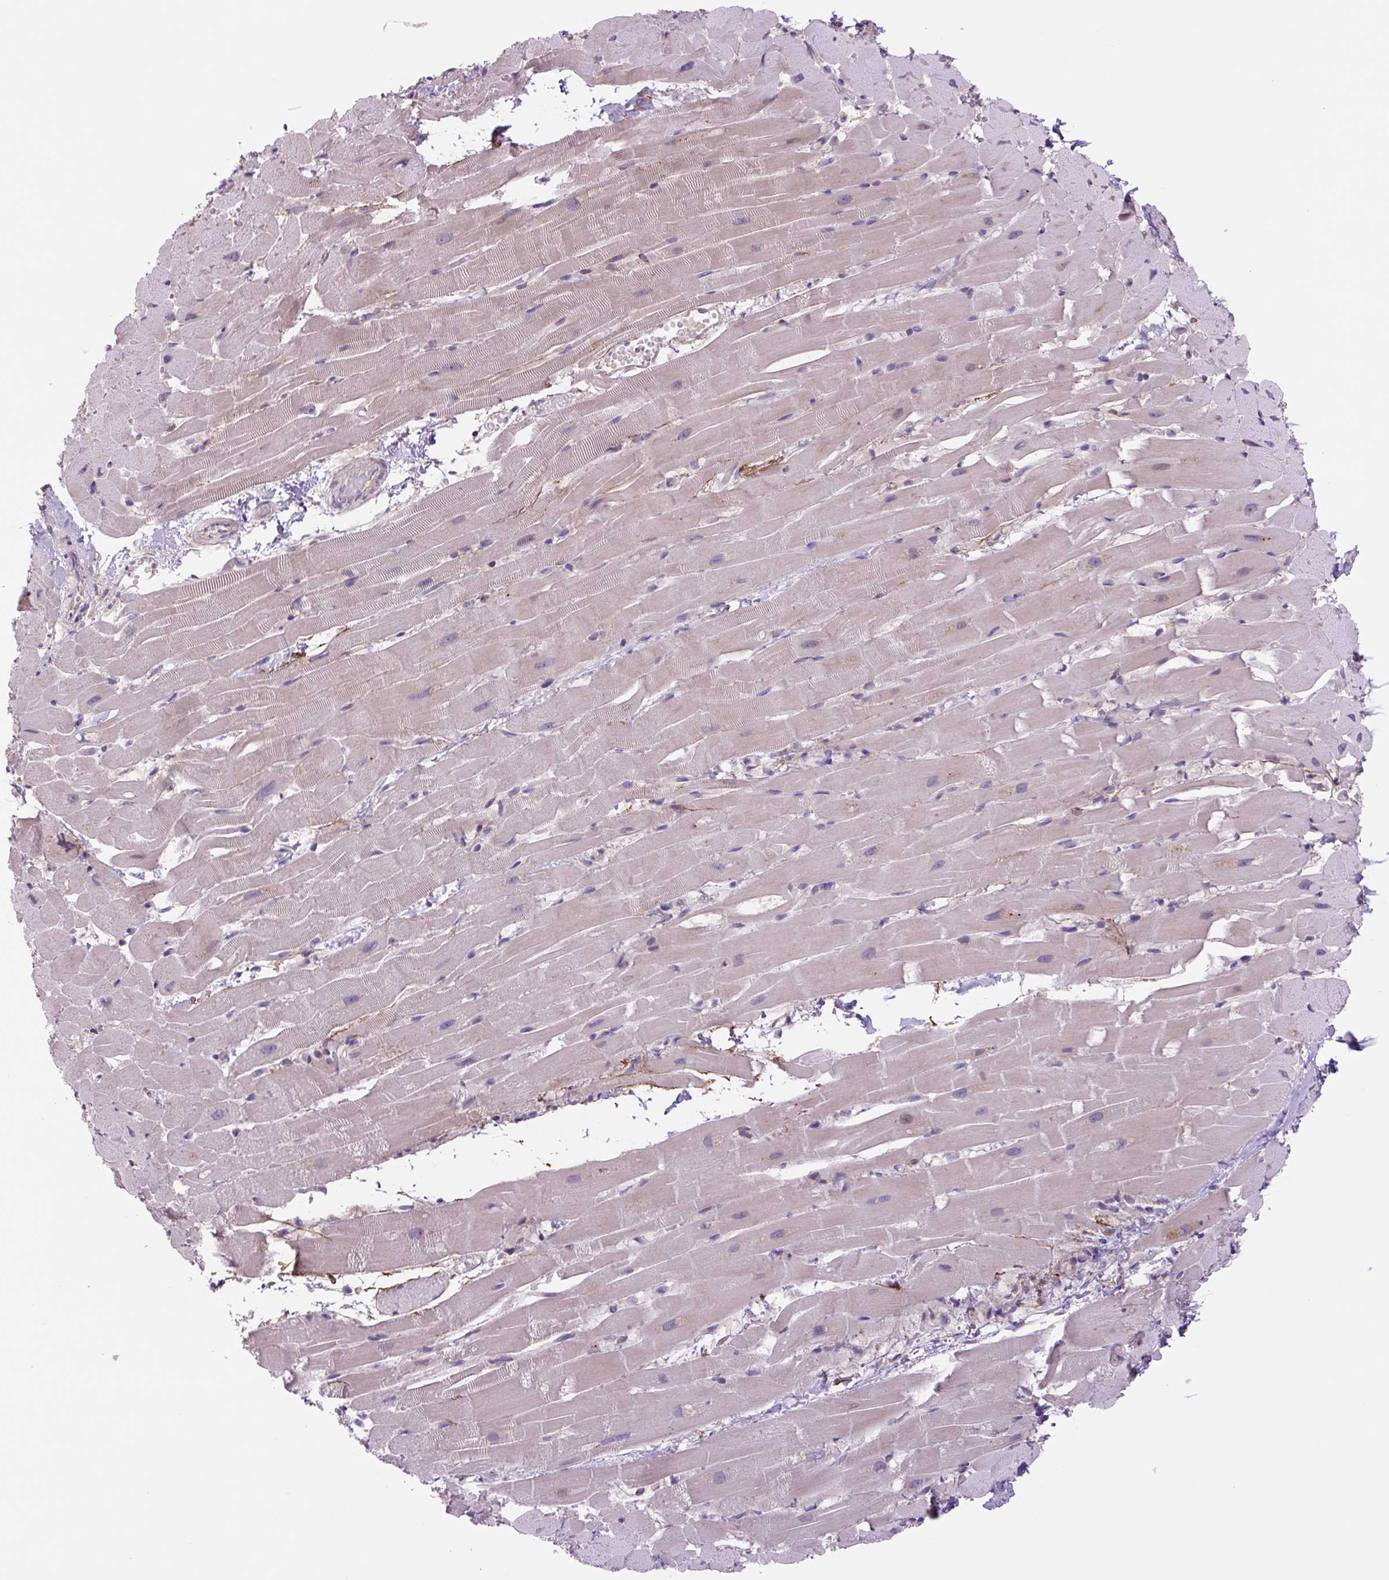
{"staining": {"intensity": "negative", "quantity": "none", "location": "none"}, "tissue": "heart muscle", "cell_type": "Cardiomyocytes", "image_type": "normal", "snomed": [{"axis": "morphology", "description": "Normal tissue, NOS"}, {"axis": "topography", "description": "Heart"}], "caption": "DAB (3,3'-diaminobenzidine) immunohistochemical staining of normal human heart muscle demonstrates no significant expression in cardiomyocytes. Nuclei are stained in blue.", "gene": "PLA2G4A", "patient": {"sex": "male", "age": 37}}